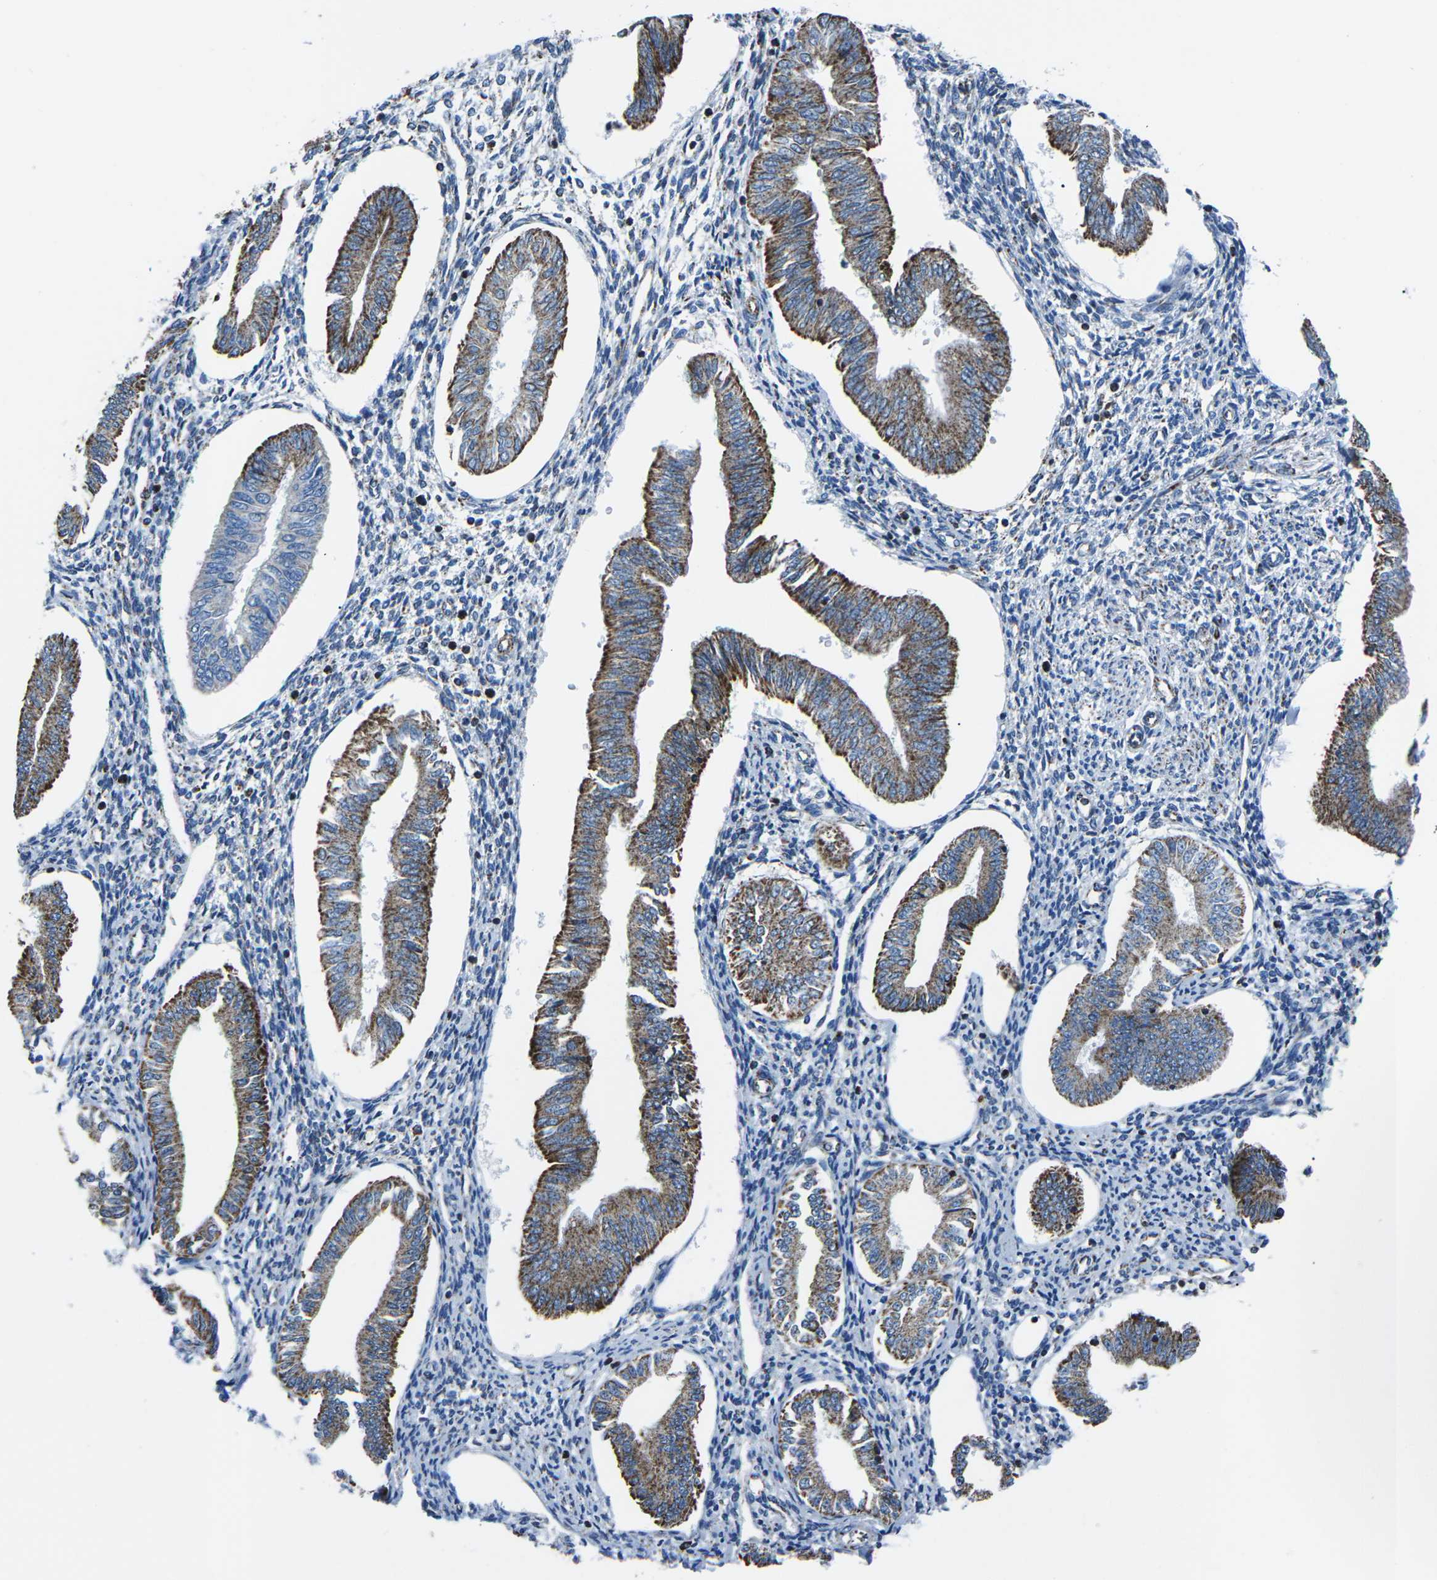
{"staining": {"intensity": "negative", "quantity": "none", "location": "none"}, "tissue": "endometrium", "cell_type": "Cells in endometrial stroma", "image_type": "normal", "snomed": [{"axis": "morphology", "description": "Normal tissue, NOS"}, {"axis": "topography", "description": "Endometrium"}], "caption": "Immunohistochemical staining of unremarkable human endometrium demonstrates no significant staining in cells in endometrial stroma.", "gene": "MT", "patient": {"sex": "female", "age": 50}}